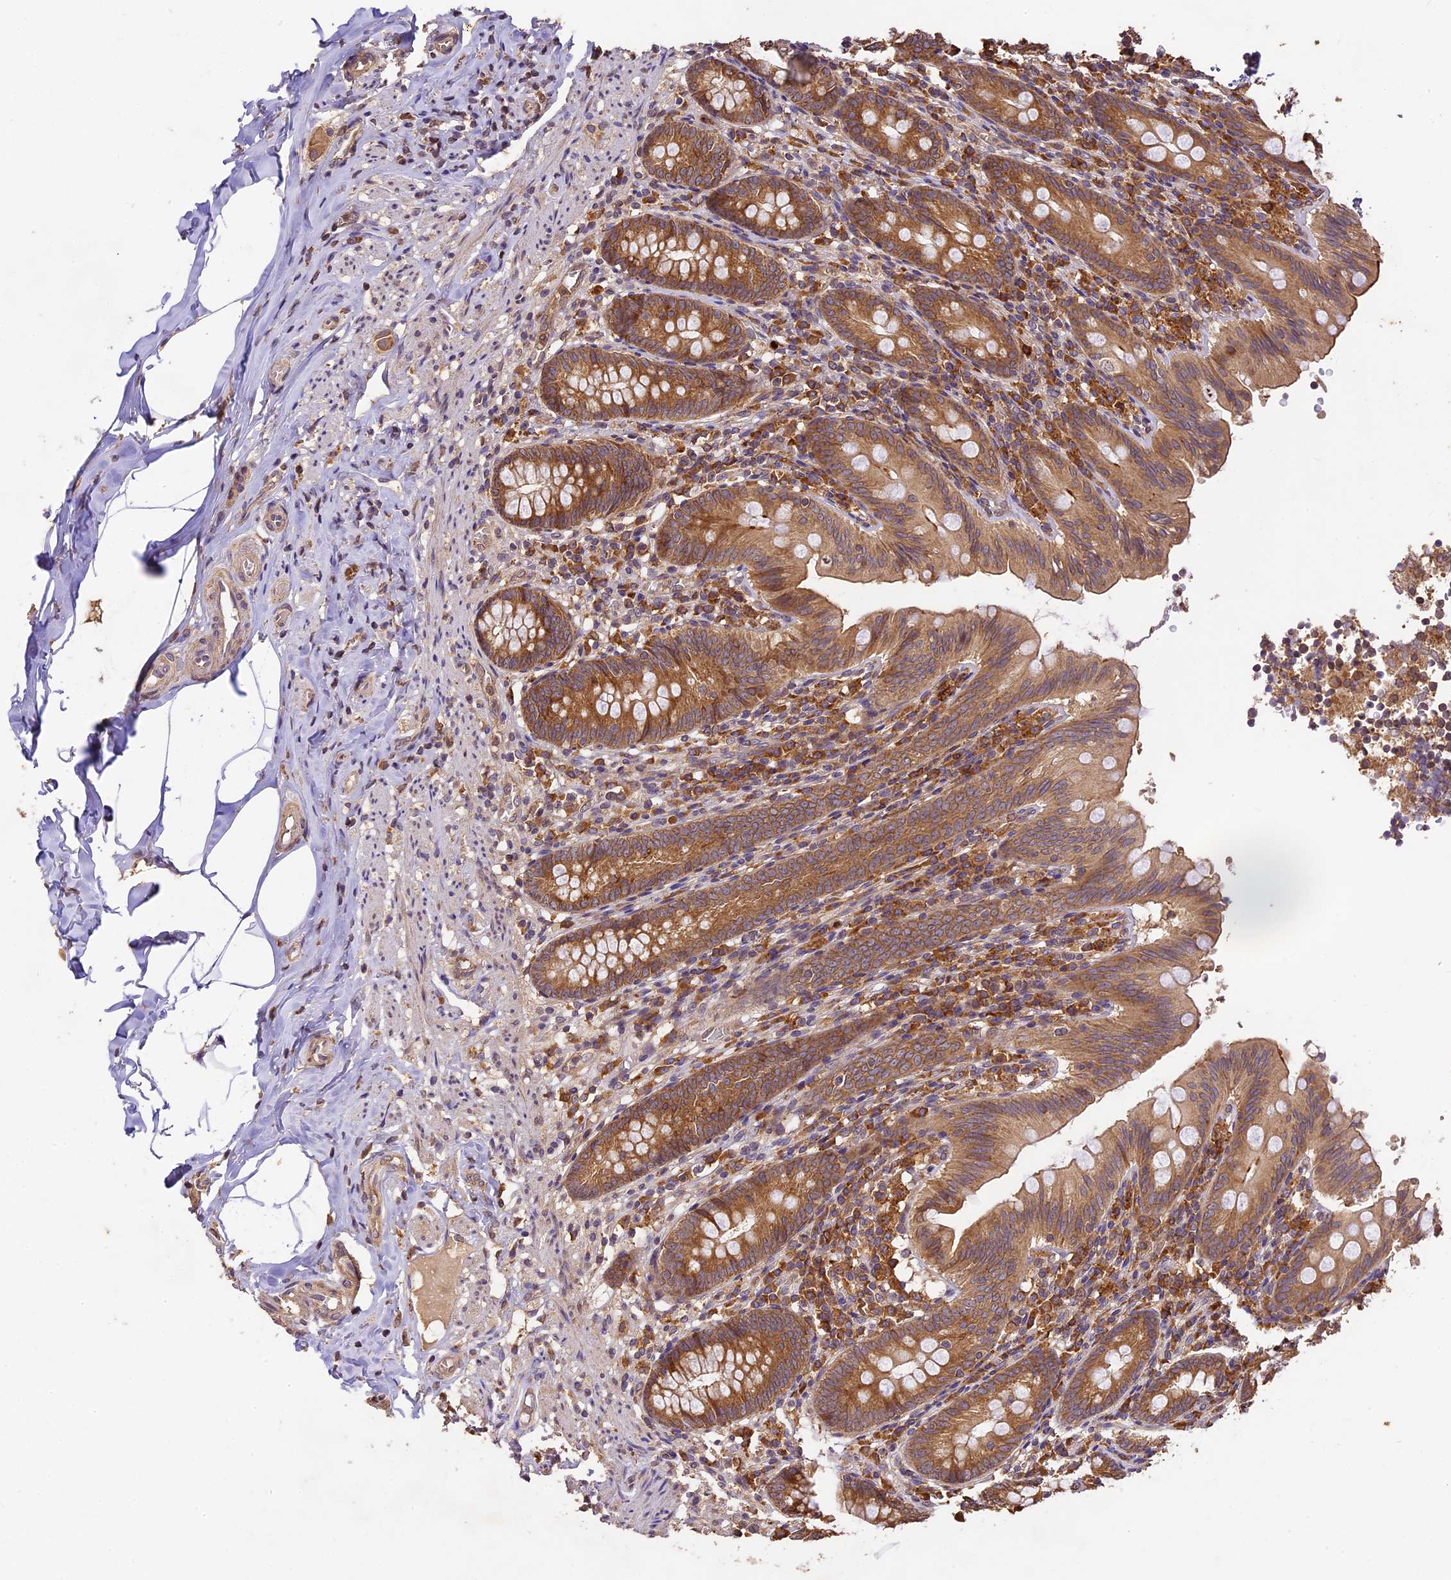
{"staining": {"intensity": "moderate", "quantity": ">75%", "location": "cytoplasmic/membranous"}, "tissue": "appendix", "cell_type": "Glandular cells", "image_type": "normal", "snomed": [{"axis": "morphology", "description": "Normal tissue, NOS"}, {"axis": "topography", "description": "Appendix"}], "caption": "The histopathology image displays staining of normal appendix, revealing moderate cytoplasmic/membranous protein expression (brown color) within glandular cells.", "gene": "BRAP", "patient": {"sex": "male", "age": 55}}